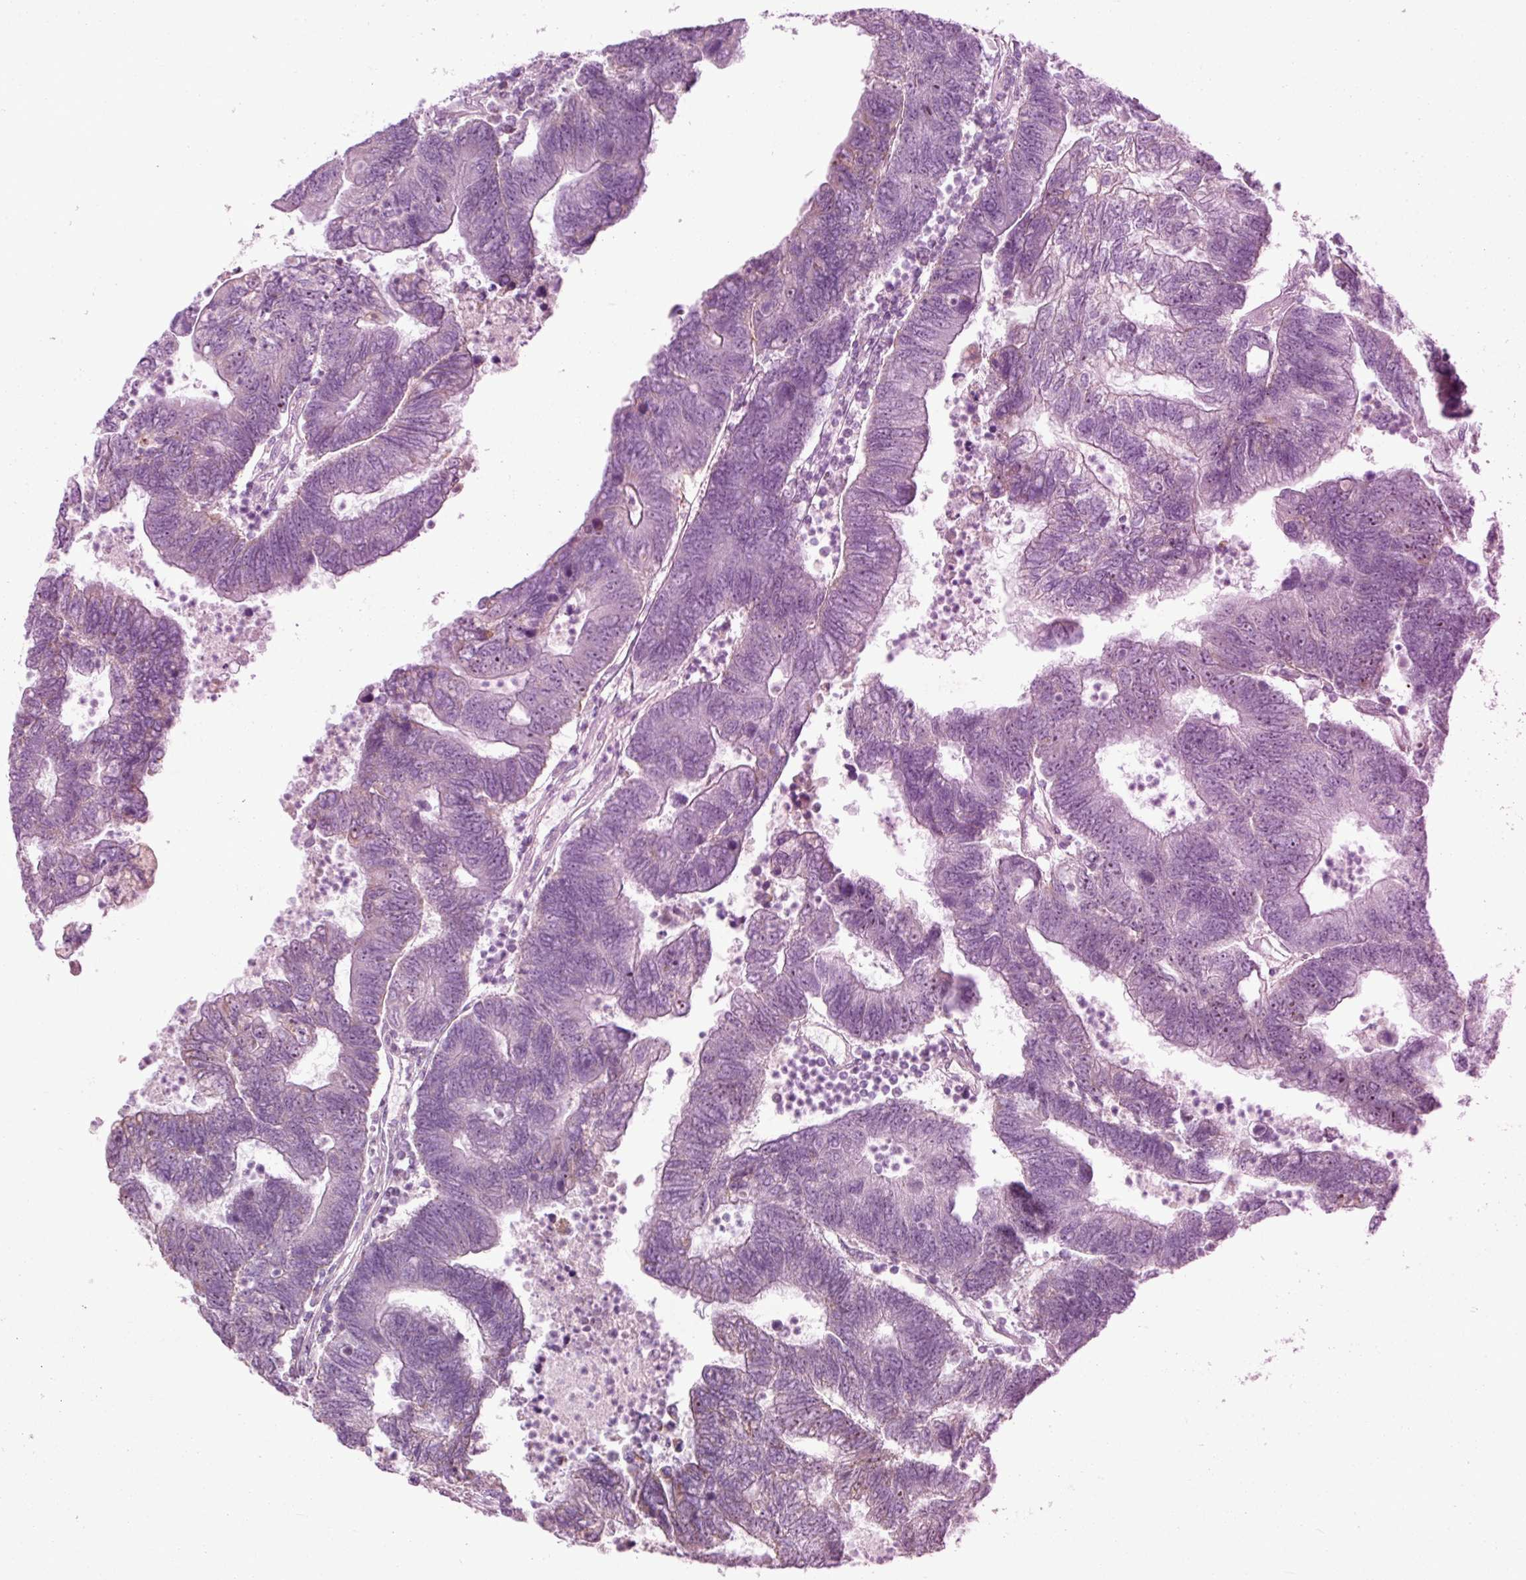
{"staining": {"intensity": "negative", "quantity": "none", "location": "none"}, "tissue": "colorectal cancer", "cell_type": "Tumor cells", "image_type": "cancer", "snomed": [{"axis": "morphology", "description": "Adenocarcinoma, NOS"}, {"axis": "topography", "description": "Colon"}], "caption": "IHC of adenocarcinoma (colorectal) reveals no staining in tumor cells.", "gene": "MT-ND4", "patient": {"sex": "female", "age": 48}}